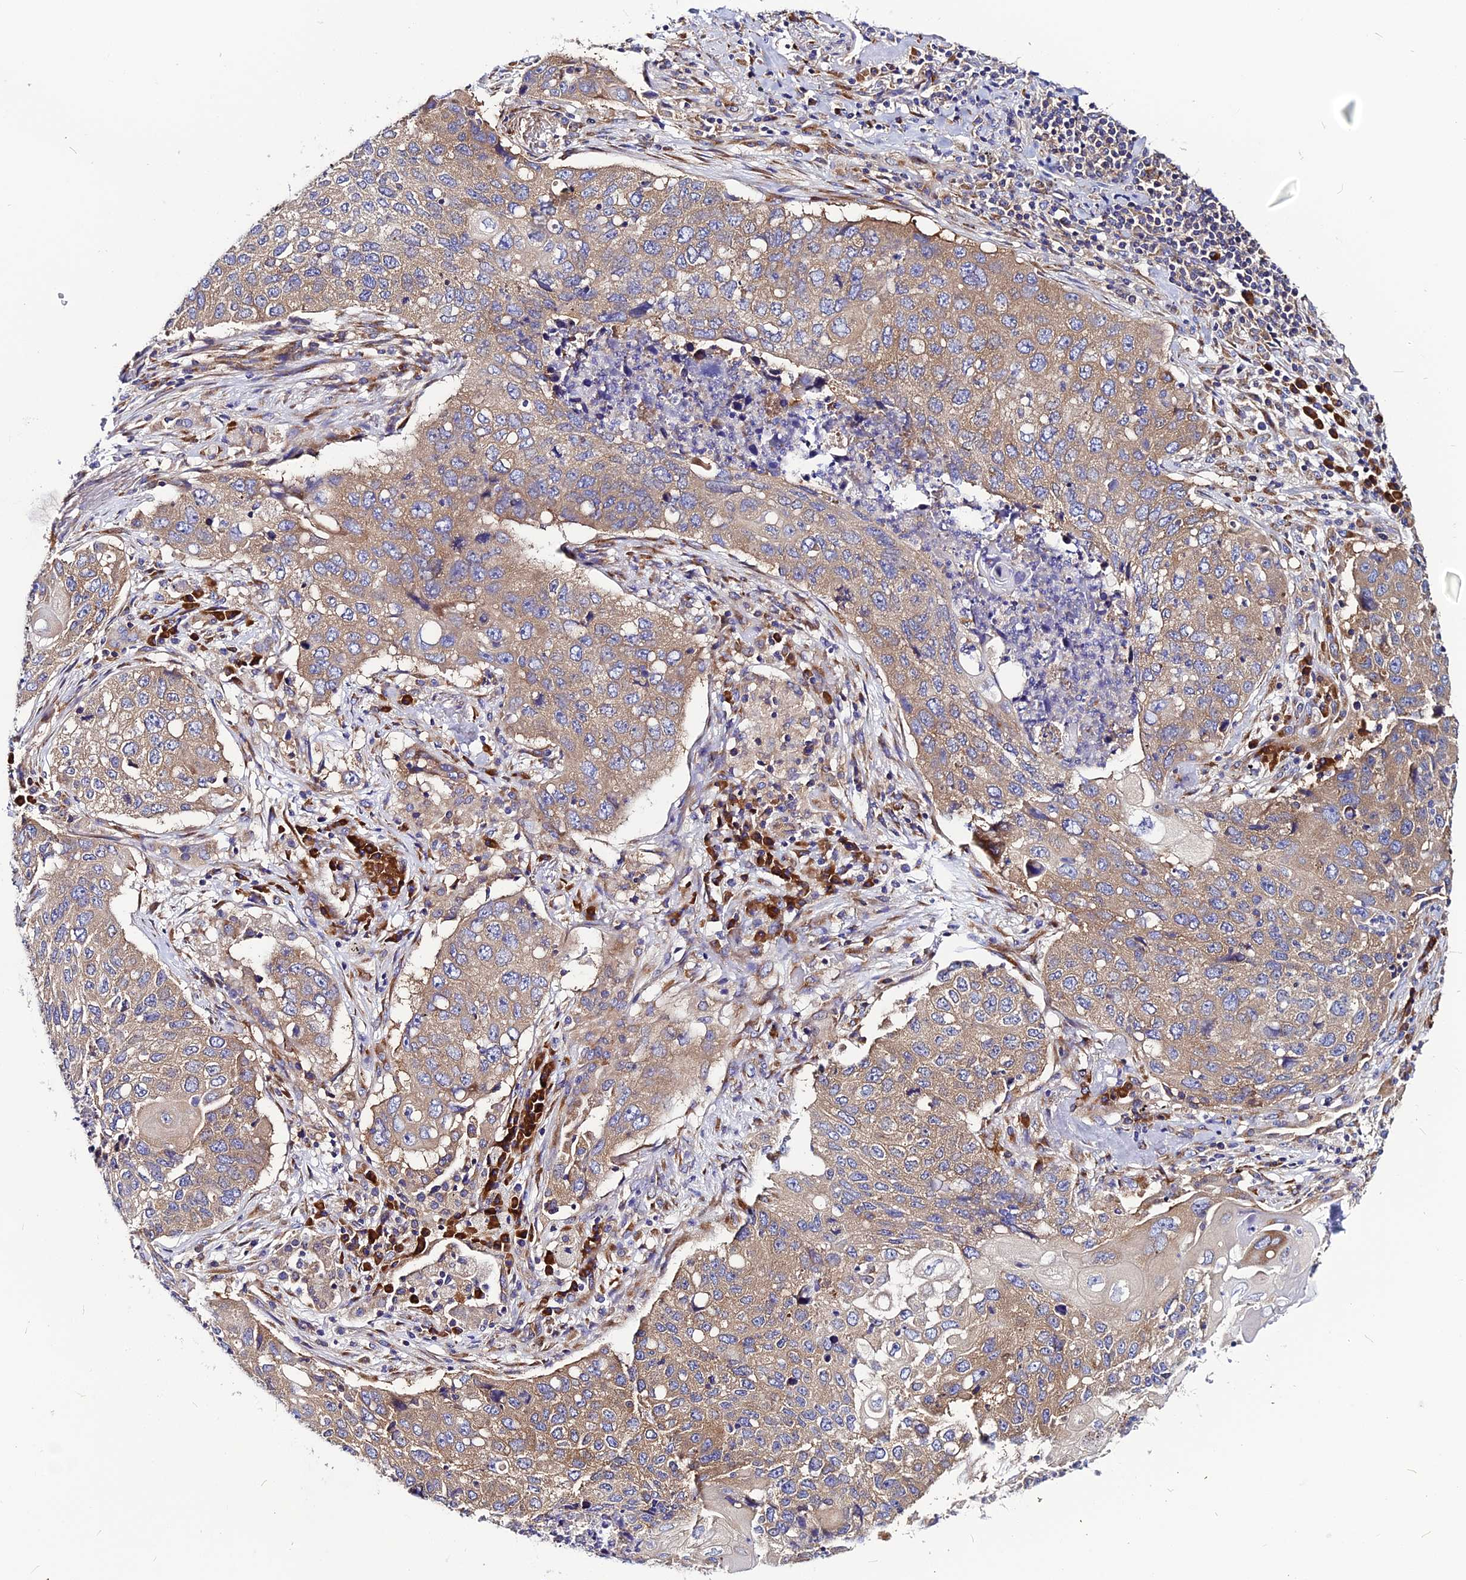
{"staining": {"intensity": "moderate", "quantity": ">75%", "location": "cytoplasmic/membranous"}, "tissue": "lung cancer", "cell_type": "Tumor cells", "image_type": "cancer", "snomed": [{"axis": "morphology", "description": "Squamous cell carcinoma, NOS"}, {"axis": "topography", "description": "Lung"}], "caption": "Lung cancer stained with a brown dye reveals moderate cytoplasmic/membranous positive positivity in approximately >75% of tumor cells.", "gene": "EEF1G", "patient": {"sex": "female", "age": 63}}